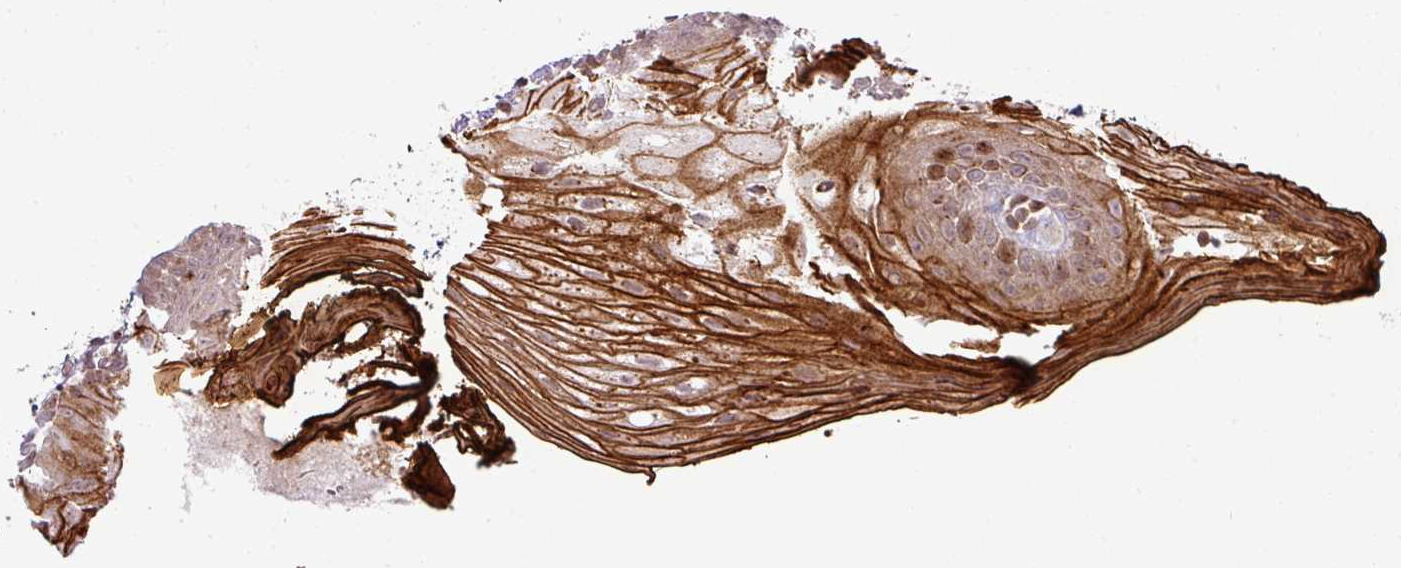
{"staining": {"intensity": "strong", "quantity": "25%-75%", "location": "cytoplasmic/membranous,nuclear"}, "tissue": "oral mucosa", "cell_type": "Squamous epithelial cells", "image_type": "normal", "snomed": [{"axis": "morphology", "description": "Normal tissue, NOS"}, {"axis": "morphology", "description": "Squamous cell carcinoma, NOS"}, {"axis": "topography", "description": "Oral tissue"}, {"axis": "topography", "description": "Head-Neck"}], "caption": "Immunohistochemical staining of benign human oral mucosa exhibits strong cytoplasmic/membranous,nuclear protein positivity in approximately 25%-75% of squamous epithelial cells. (DAB (3,3'-diaminobenzidine) IHC with brightfield microscopy, high magnification).", "gene": "ATAT1", "patient": {"sex": "female", "age": 81}}